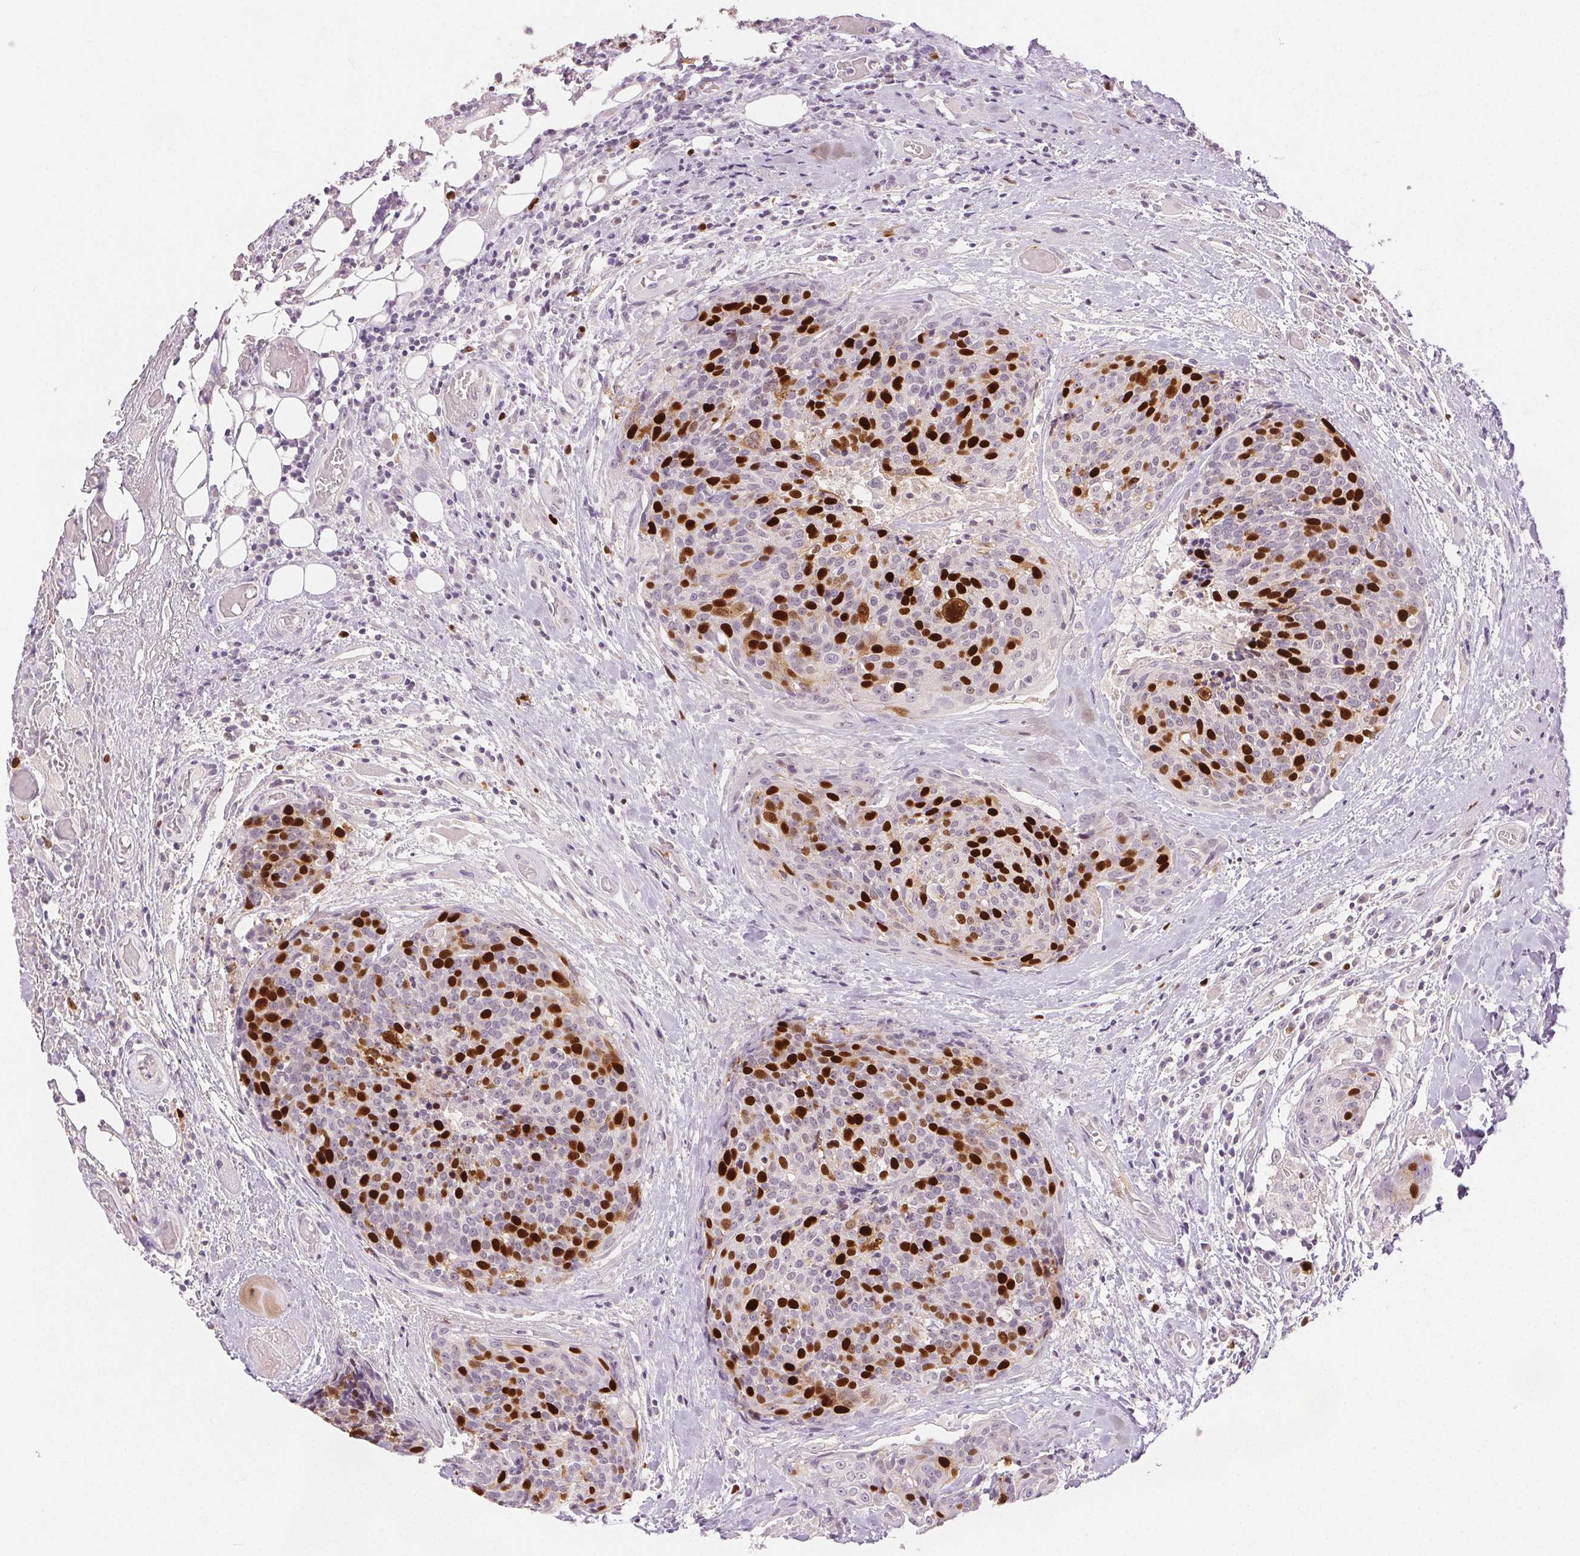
{"staining": {"intensity": "strong", "quantity": "25%-75%", "location": "nuclear"}, "tissue": "head and neck cancer", "cell_type": "Tumor cells", "image_type": "cancer", "snomed": [{"axis": "morphology", "description": "Squamous cell carcinoma, NOS"}, {"axis": "topography", "description": "Oral tissue"}, {"axis": "topography", "description": "Head-Neck"}], "caption": "The immunohistochemical stain highlights strong nuclear positivity in tumor cells of head and neck cancer (squamous cell carcinoma) tissue.", "gene": "ANLN", "patient": {"sex": "male", "age": 64}}